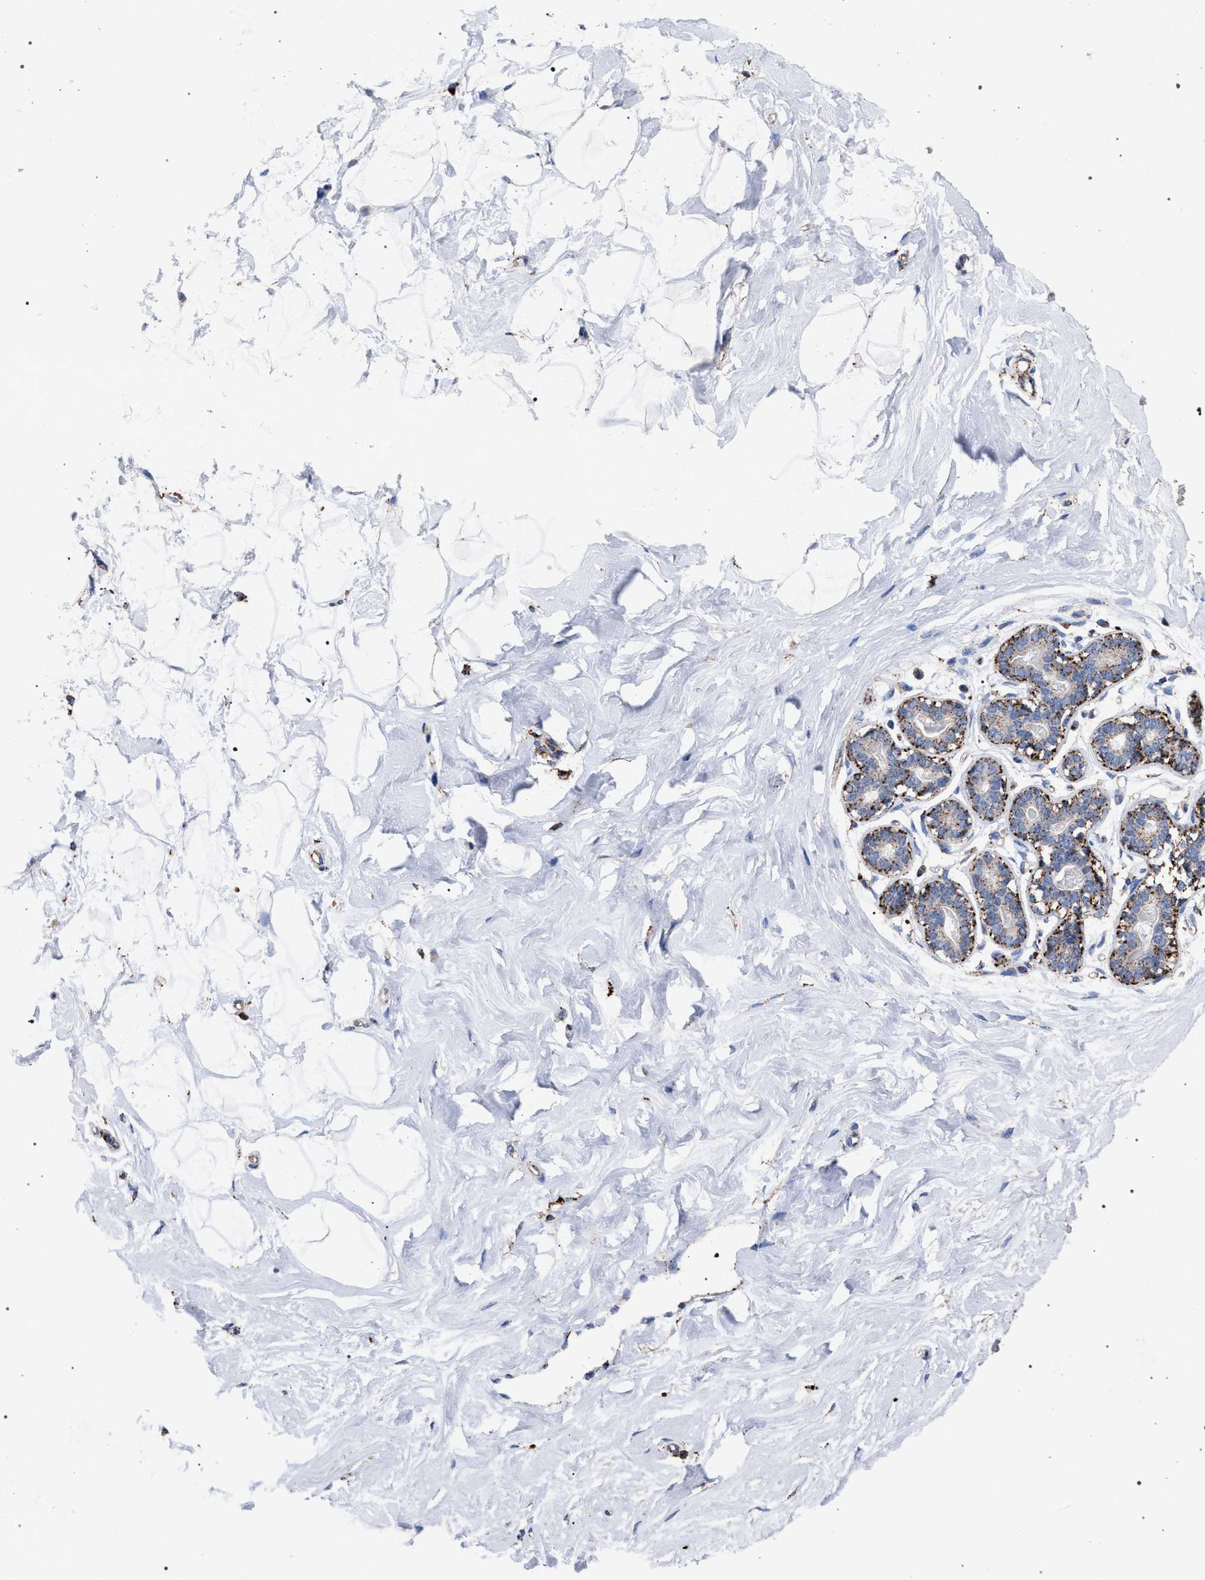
{"staining": {"intensity": "negative", "quantity": "none", "location": "none"}, "tissue": "breast", "cell_type": "Adipocytes", "image_type": "normal", "snomed": [{"axis": "morphology", "description": "Normal tissue, NOS"}, {"axis": "topography", "description": "Breast"}], "caption": "An immunohistochemistry histopathology image of unremarkable breast is shown. There is no staining in adipocytes of breast. (Stains: DAB (3,3'-diaminobenzidine) IHC with hematoxylin counter stain, Microscopy: brightfield microscopy at high magnification).", "gene": "PPT1", "patient": {"sex": "female", "age": 23}}